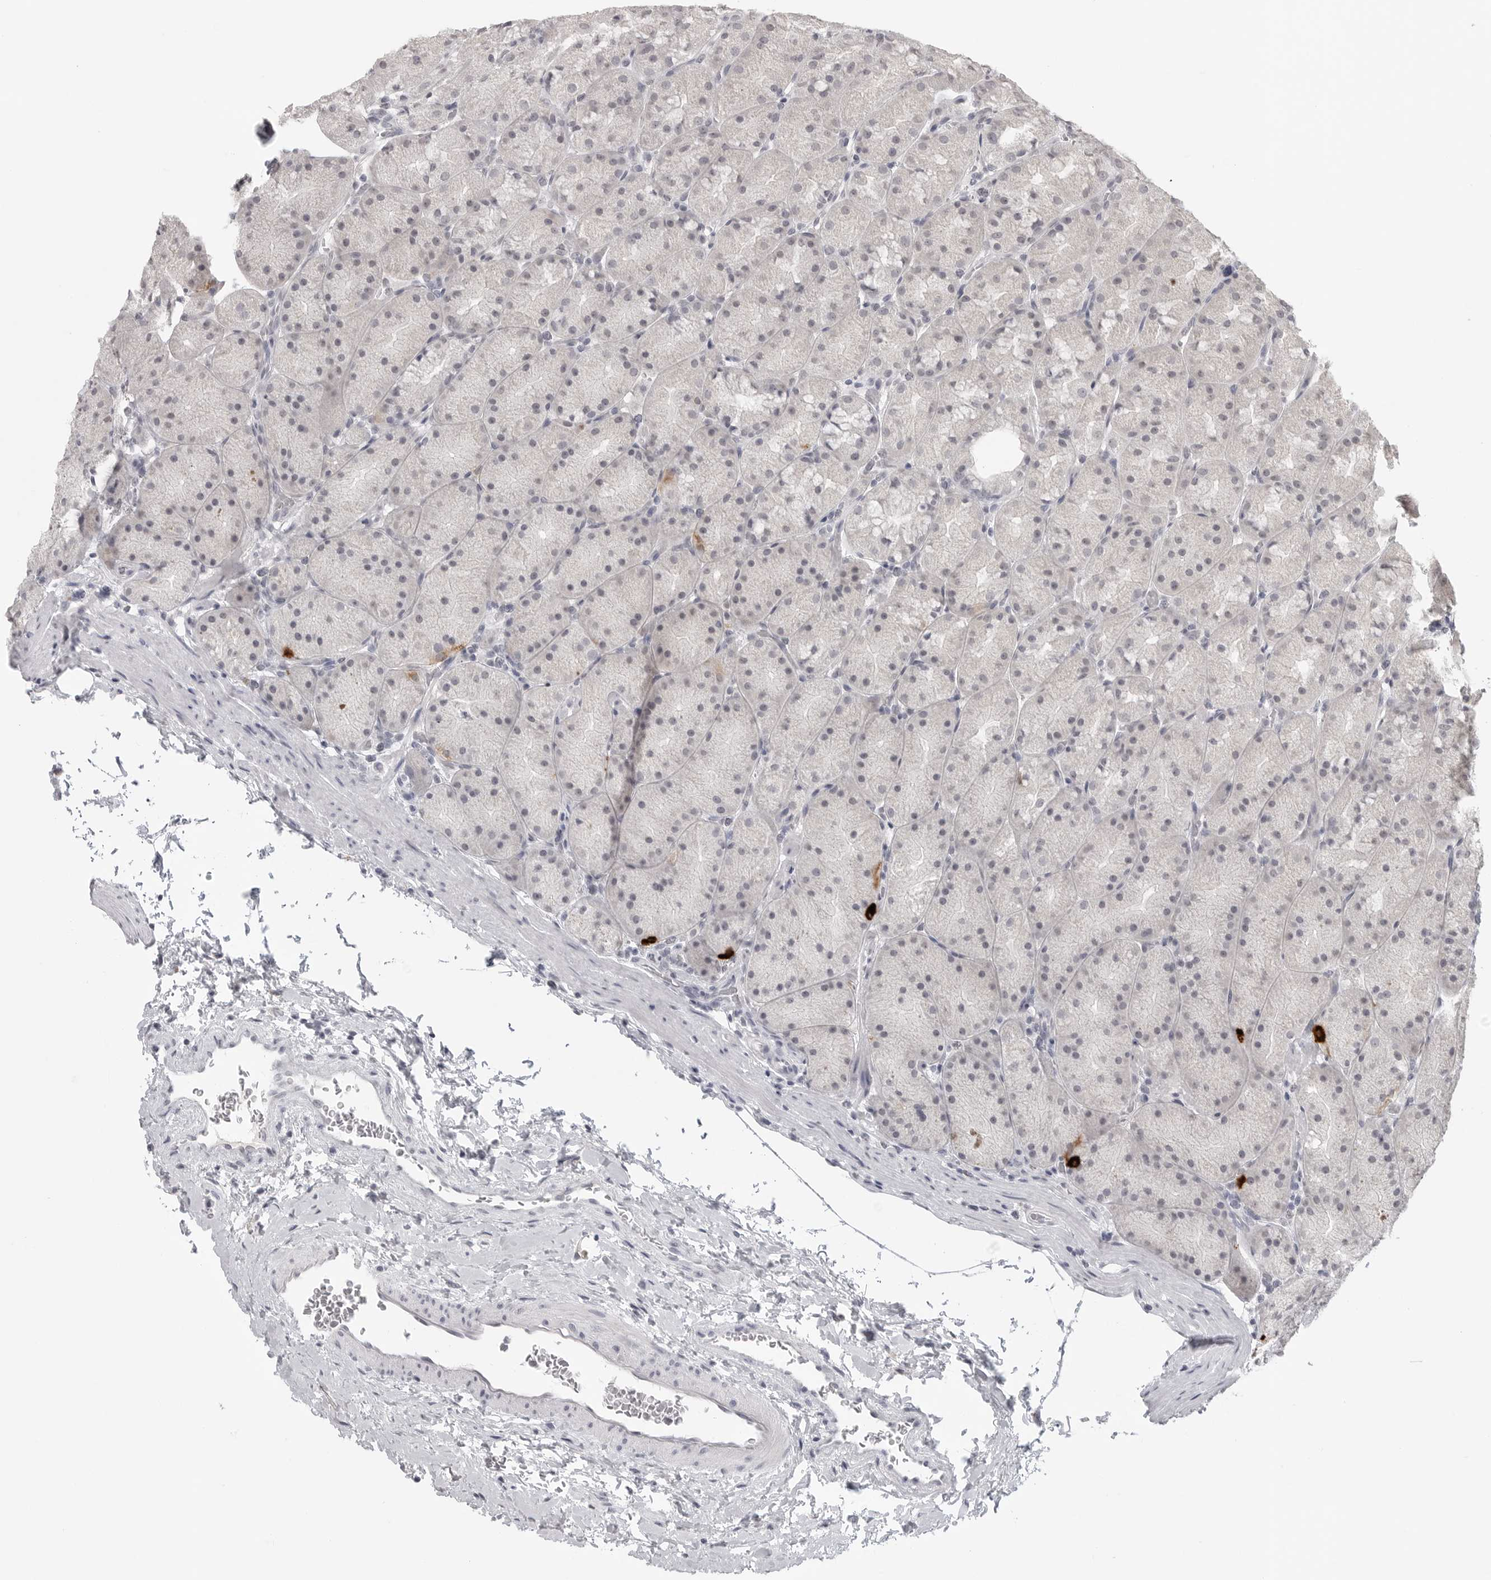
{"staining": {"intensity": "negative", "quantity": "none", "location": "none"}, "tissue": "stomach", "cell_type": "Glandular cells", "image_type": "normal", "snomed": [{"axis": "morphology", "description": "Normal tissue, NOS"}, {"axis": "topography", "description": "Stomach, upper"}, {"axis": "topography", "description": "Stomach"}], "caption": "Human stomach stained for a protein using immunohistochemistry exhibits no staining in glandular cells.", "gene": "PRSS1", "patient": {"sex": "male", "age": 48}}